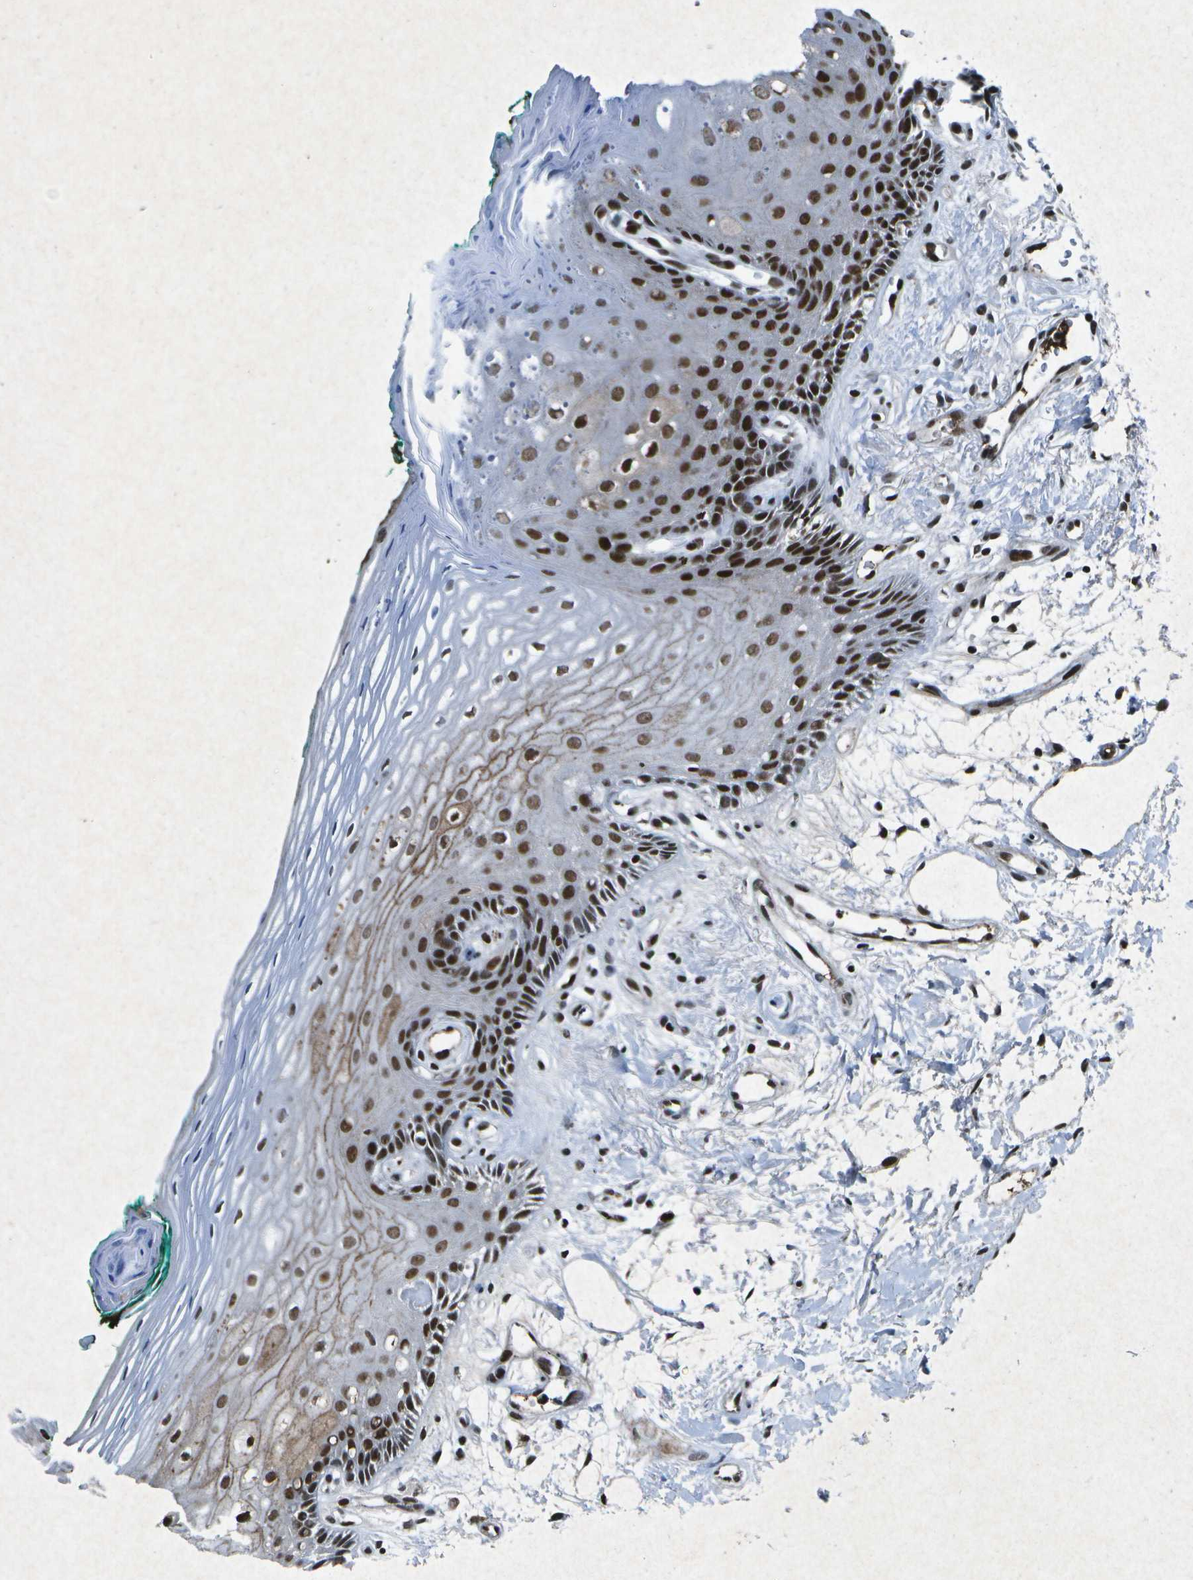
{"staining": {"intensity": "strong", "quantity": "25%-75%", "location": "nuclear"}, "tissue": "oral mucosa", "cell_type": "Squamous epithelial cells", "image_type": "normal", "snomed": [{"axis": "morphology", "description": "Normal tissue, NOS"}, {"axis": "topography", "description": "Skeletal muscle"}, {"axis": "topography", "description": "Oral tissue"}, {"axis": "topography", "description": "Peripheral nerve tissue"}], "caption": "This micrograph displays immunohistochemistry (IHC) staining of benign human oral mucosa, with high strong nuclear expression in approximately 25%-75% of squamous epithelial cells.", "gene": "MTA2", "patient": {"sex": "female", "age": 84}}